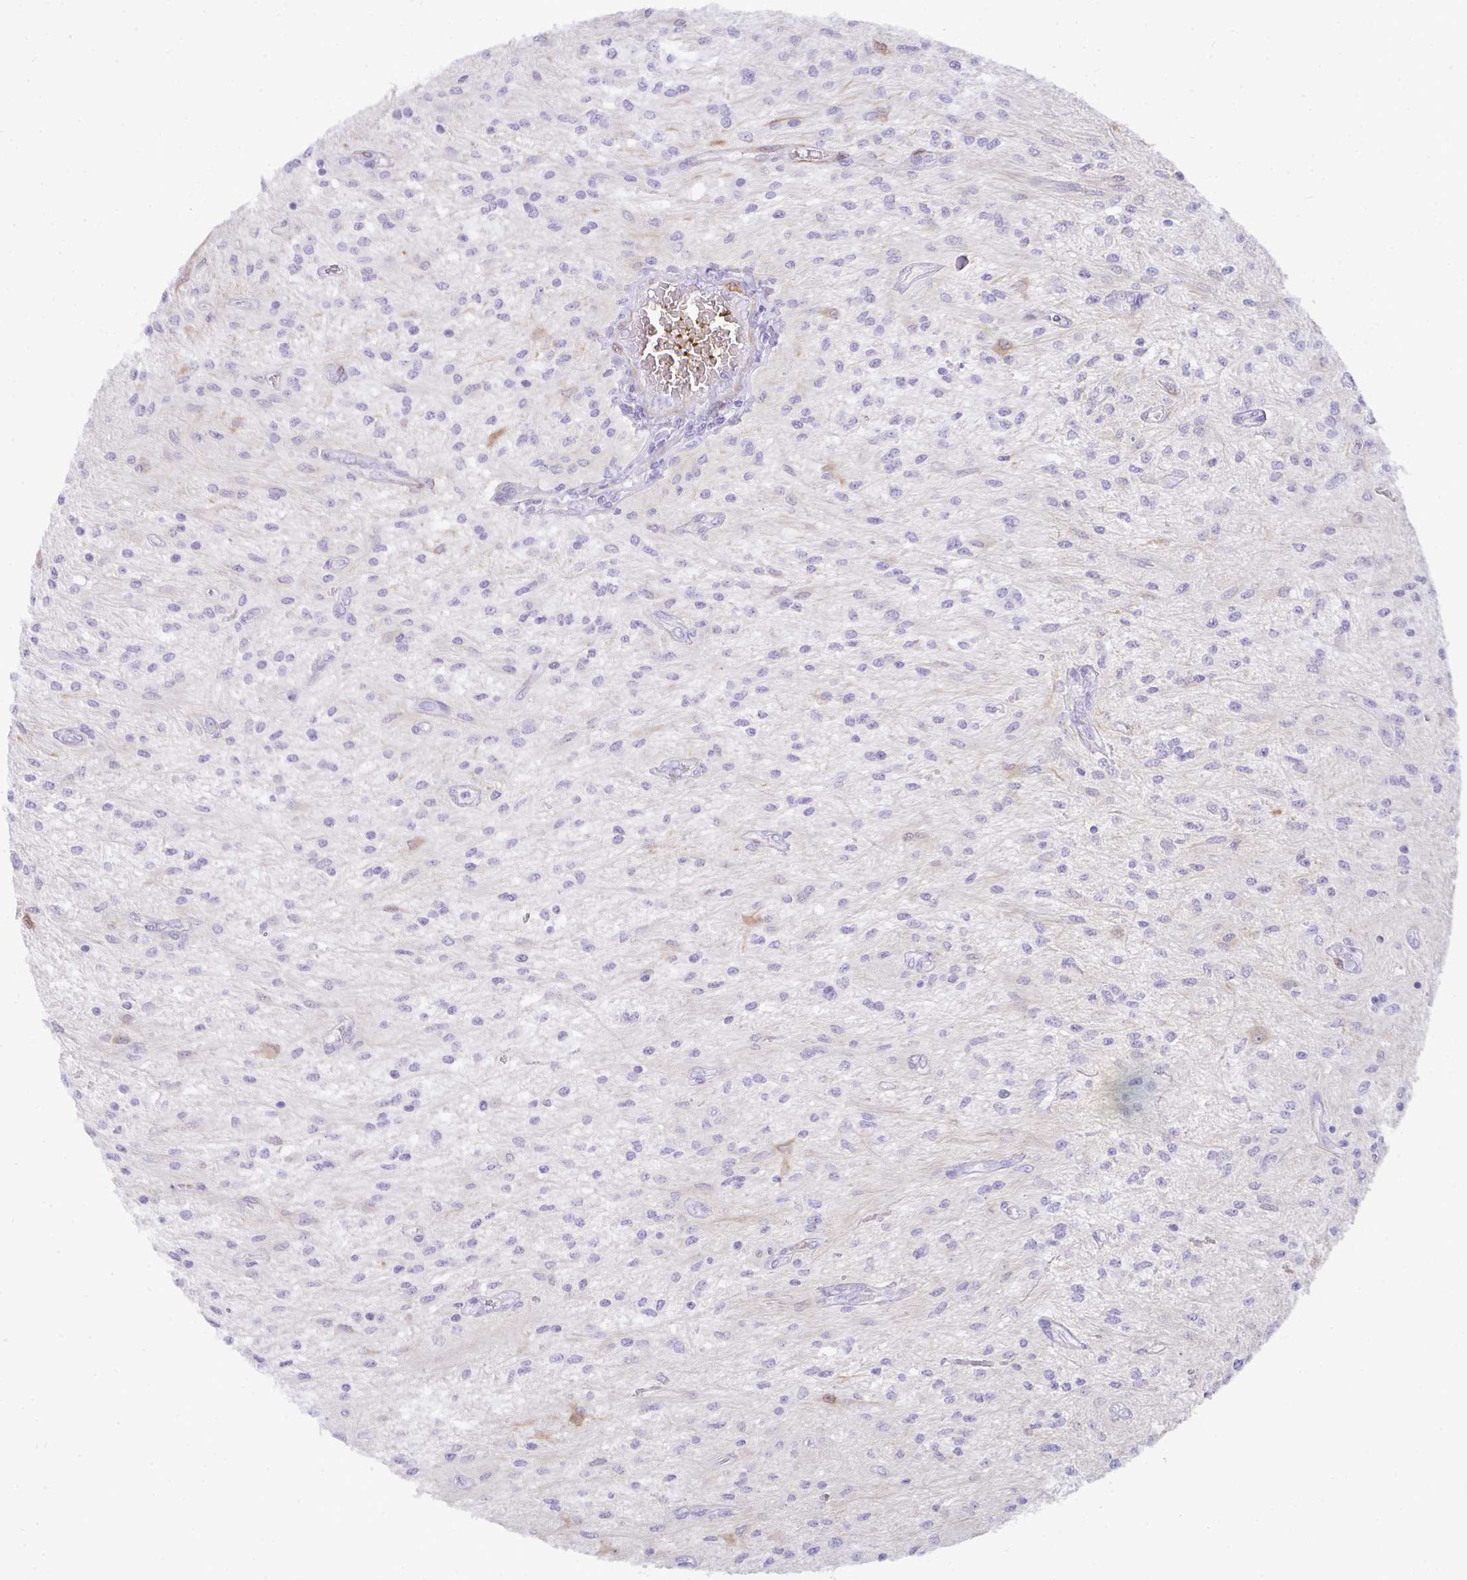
{"staining": {"intensity": "negative", "quantity": "none", "location": "none"}, "tissue": "glioma", "cell_type": "Tumor cells", "image_type": "cancer", "snomed": [{"axis": "morphology", "description": "Glioma, malignant, Low grade"}, {"axis": "topography", "description": "Cerebellum"}], "caption": "Low-grade glioma (malignant) stained for a protein using IHC displays no expression tumor cells.", "gene": "HSPB6", "patient": {"sex": "female", "age": 14}}